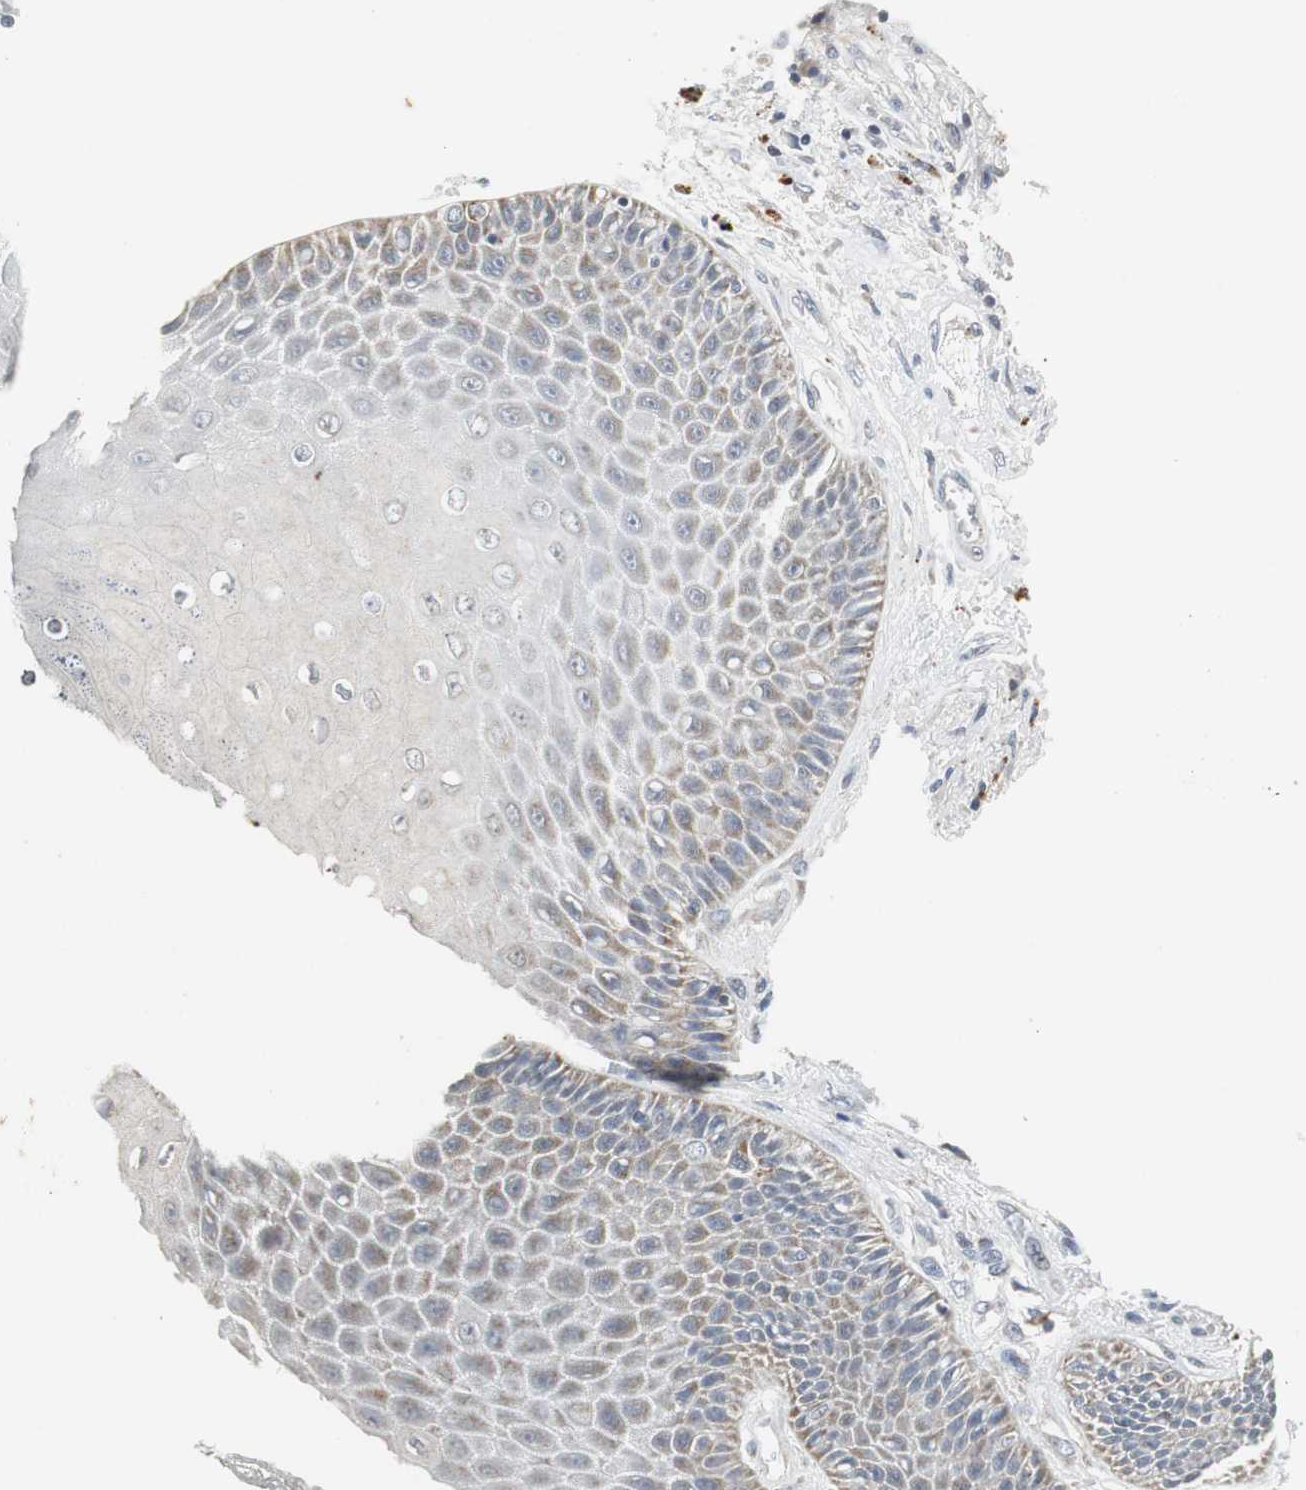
{"staining": {"intensity": "weak", "quantity": "<25%", "location": "cytoplasmic/membranous"}, "tissue": "skin", "cell_type": "Epidermal cells", "image_type": "normal", "snomed": [{"axis": "morphology", "description": "Normal tissue, NOS"}, {"axis": "topography", "description": "Anal"}], "caption": "DAB immunohistochemical staining of unremarkable skin displays no significant staining in epidermal cells.", "gene": "NLGN1", "patient": {"sex": "female", "age": 46}}